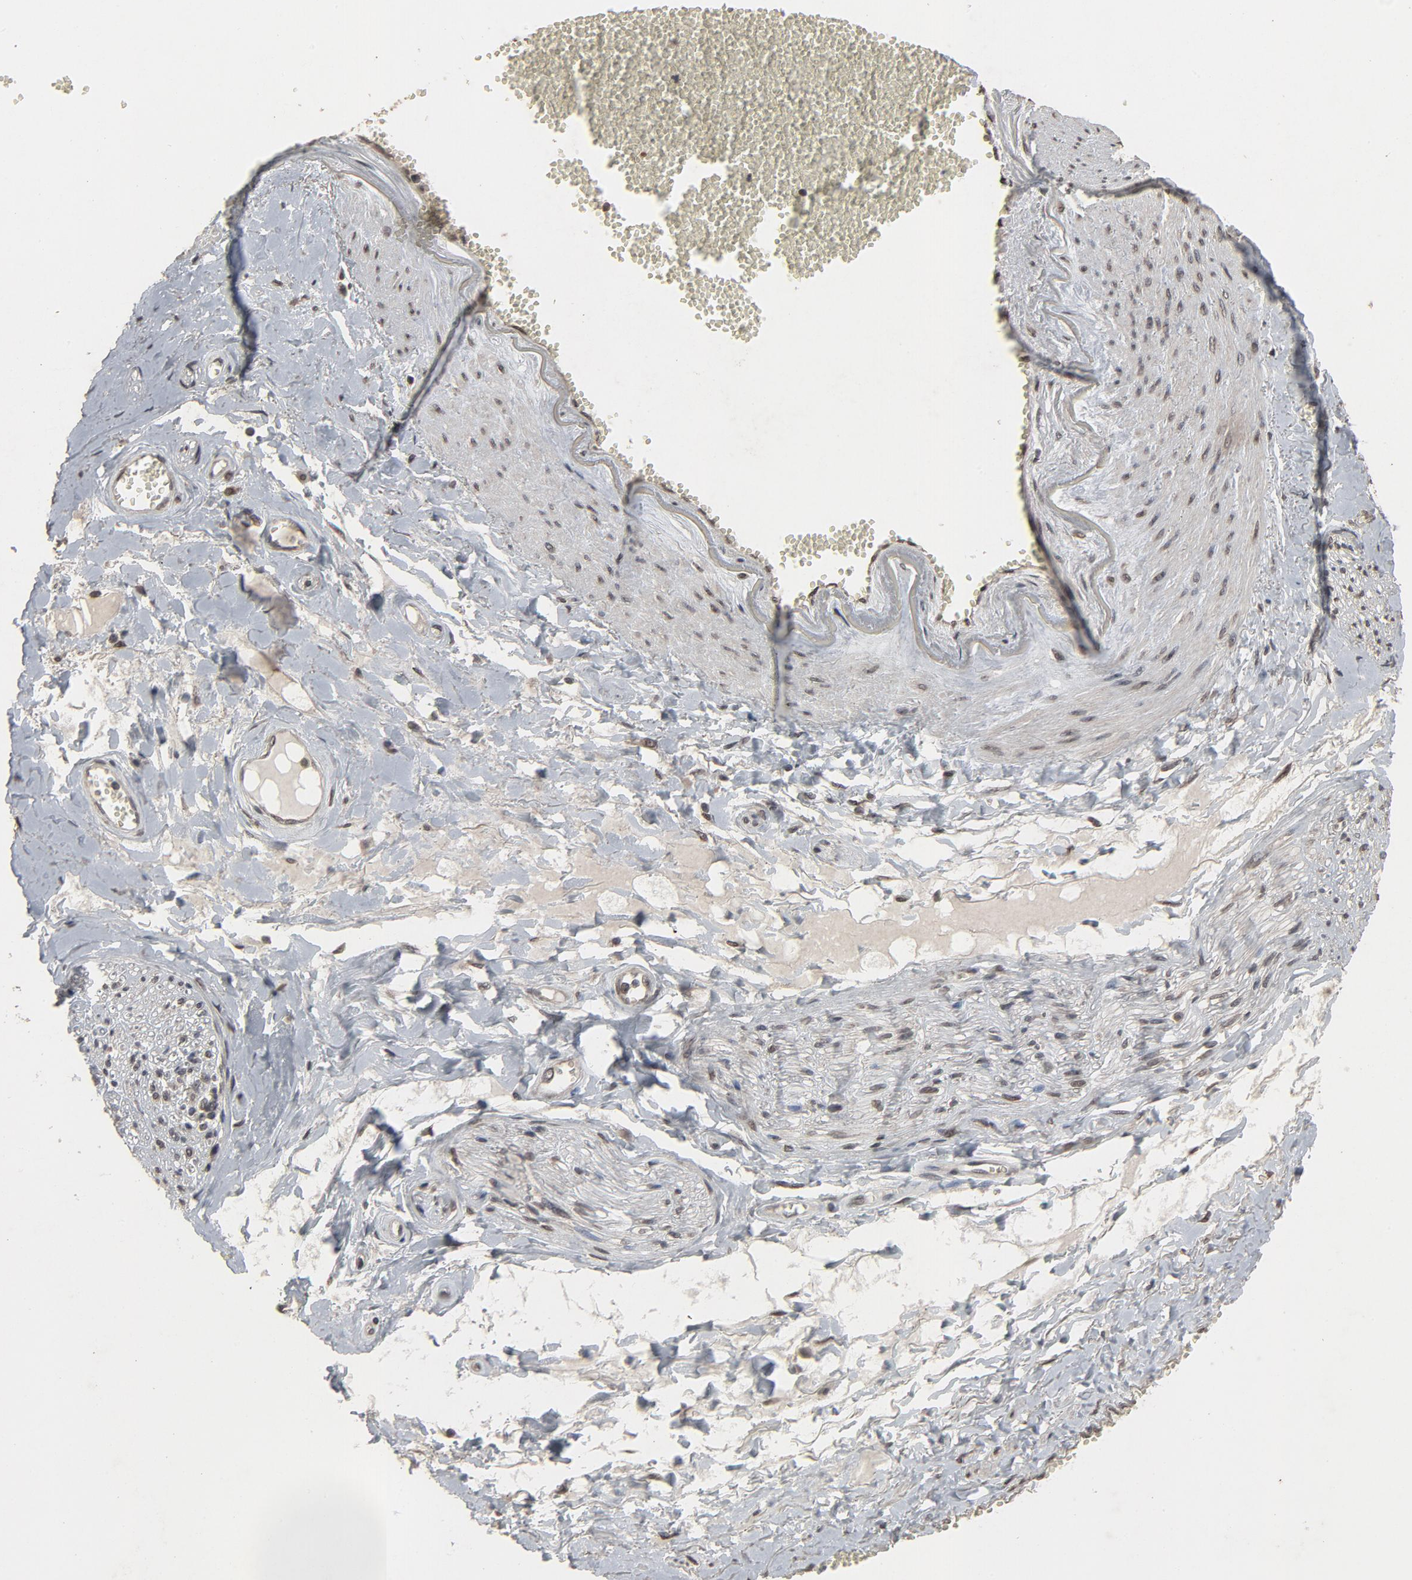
{"staining": {"intensity": "moderate", "quantity": ">75%", "location": "cytoplasmic/membranous,nuclear"}, "tissue": "adipose tissue", "cell_type": "Adipocytes", "image_type": "normal", "snomed": [{"axis": "morphology", "description": "Normal tissue, NOS"}, {"axis": "morphology", "description": "Inflammation, NOS"}, {"axis": "topography", "description": "Salivary gland"}, {"axis": "topography", "description": "Peripheral nerve tissue"}], "caption": "The histopathology image exhibits staining of benign adipose tissue, revealing moderate cytoplasmic/membranous,nuclear protein positivity (brown color) within adipocytes. The protein is shown in brown color, while the nuclei are stained blue.", "gene": "POM121", "patient": {"sex": "female", "age": 75}}